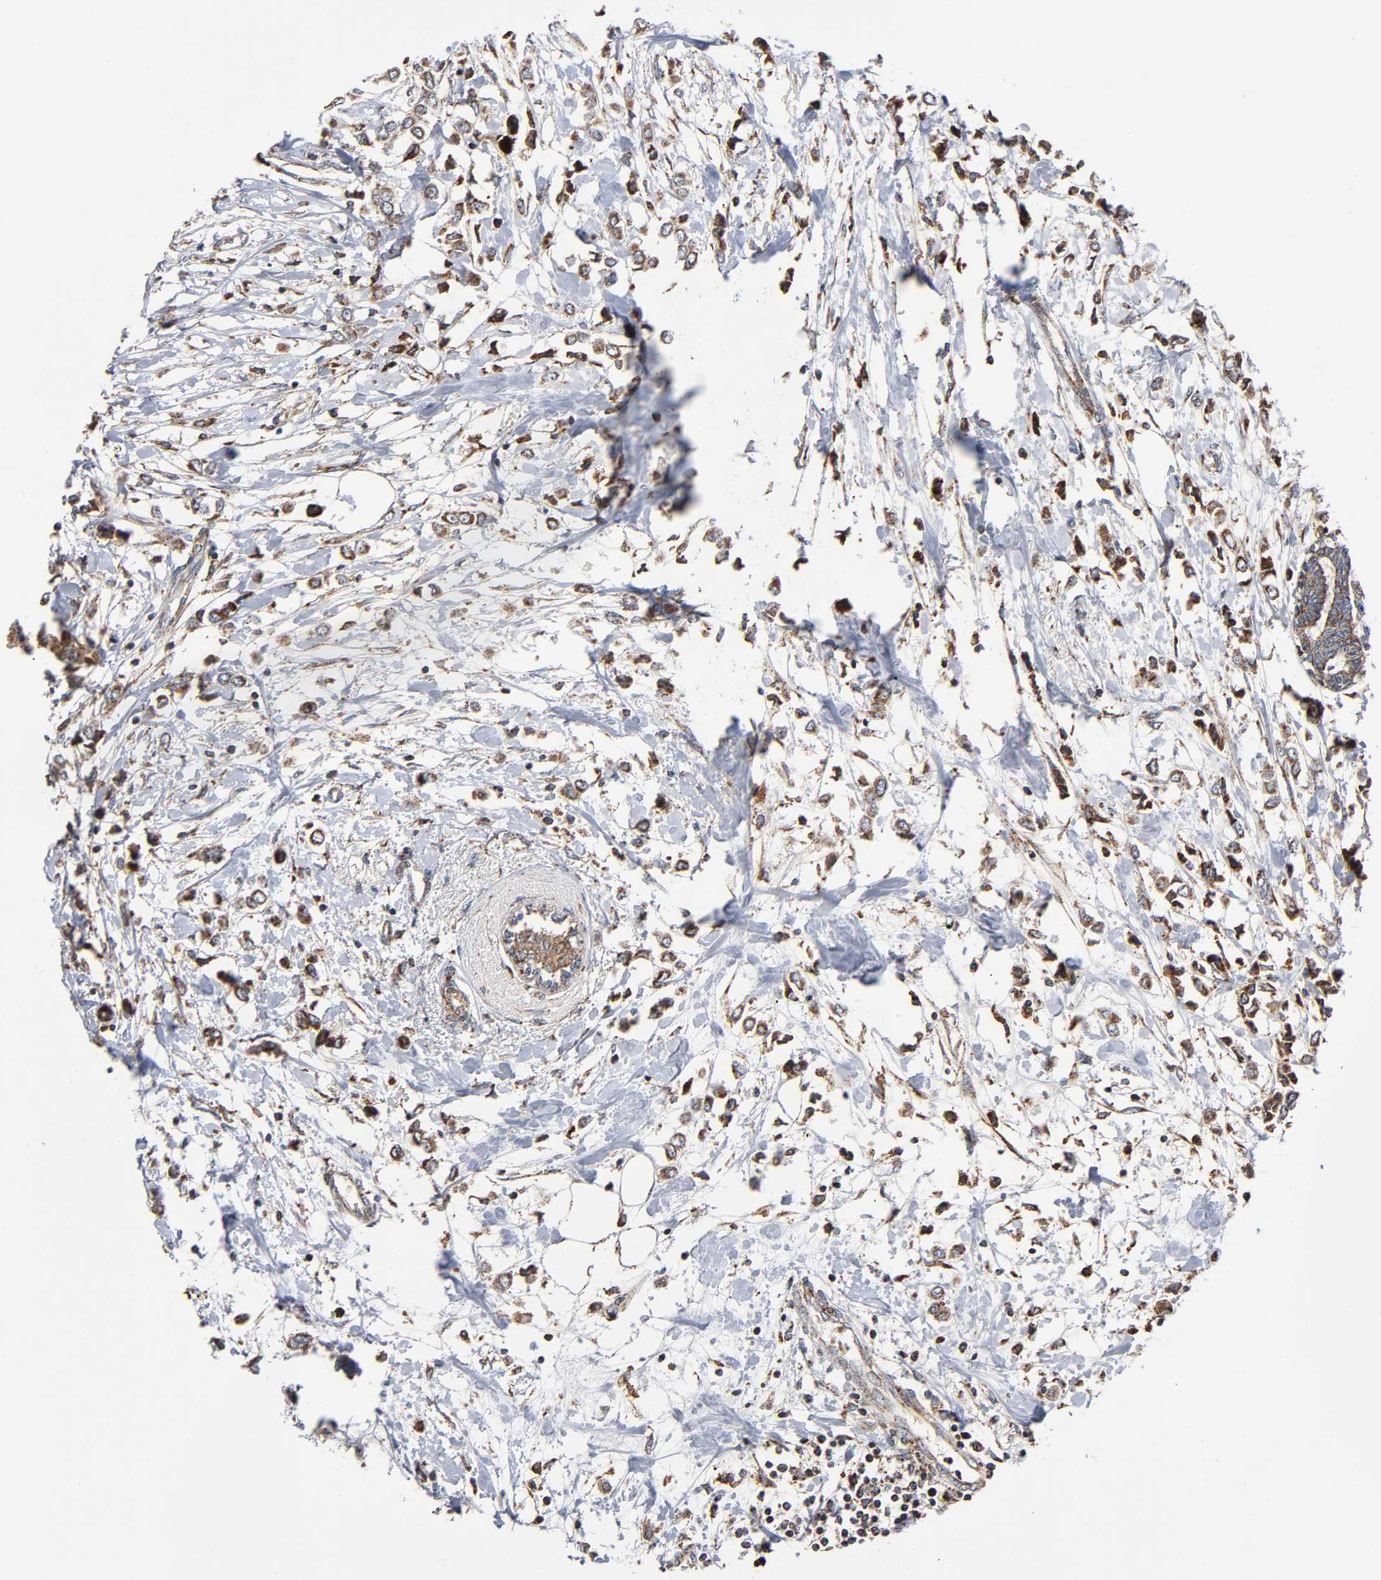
{"staining": {"intensity": "moderate", "quantity": ">75%", "location": "cytoplasmic/membranous"}, "tissue": "breast cancer", "cell_type": "Tumor cells", "image_type": "cancer", "snomed": [{"axis": "morphology", "description": "Lobular carcinoma"}, {"axis": "topography", "description": "Breast"}], "caption": "Immunohistochemical staining of human breast cancer (lobular carcinoma) demonstrates moderate cytoplasmic/membranous protein expression in approximately >75% of tumor cells. The protein of interest is shown in brown color, while the nuclei are stained blue.", "gene": "MAP3K1", "patient": {"sex": "female", "age": 51}}